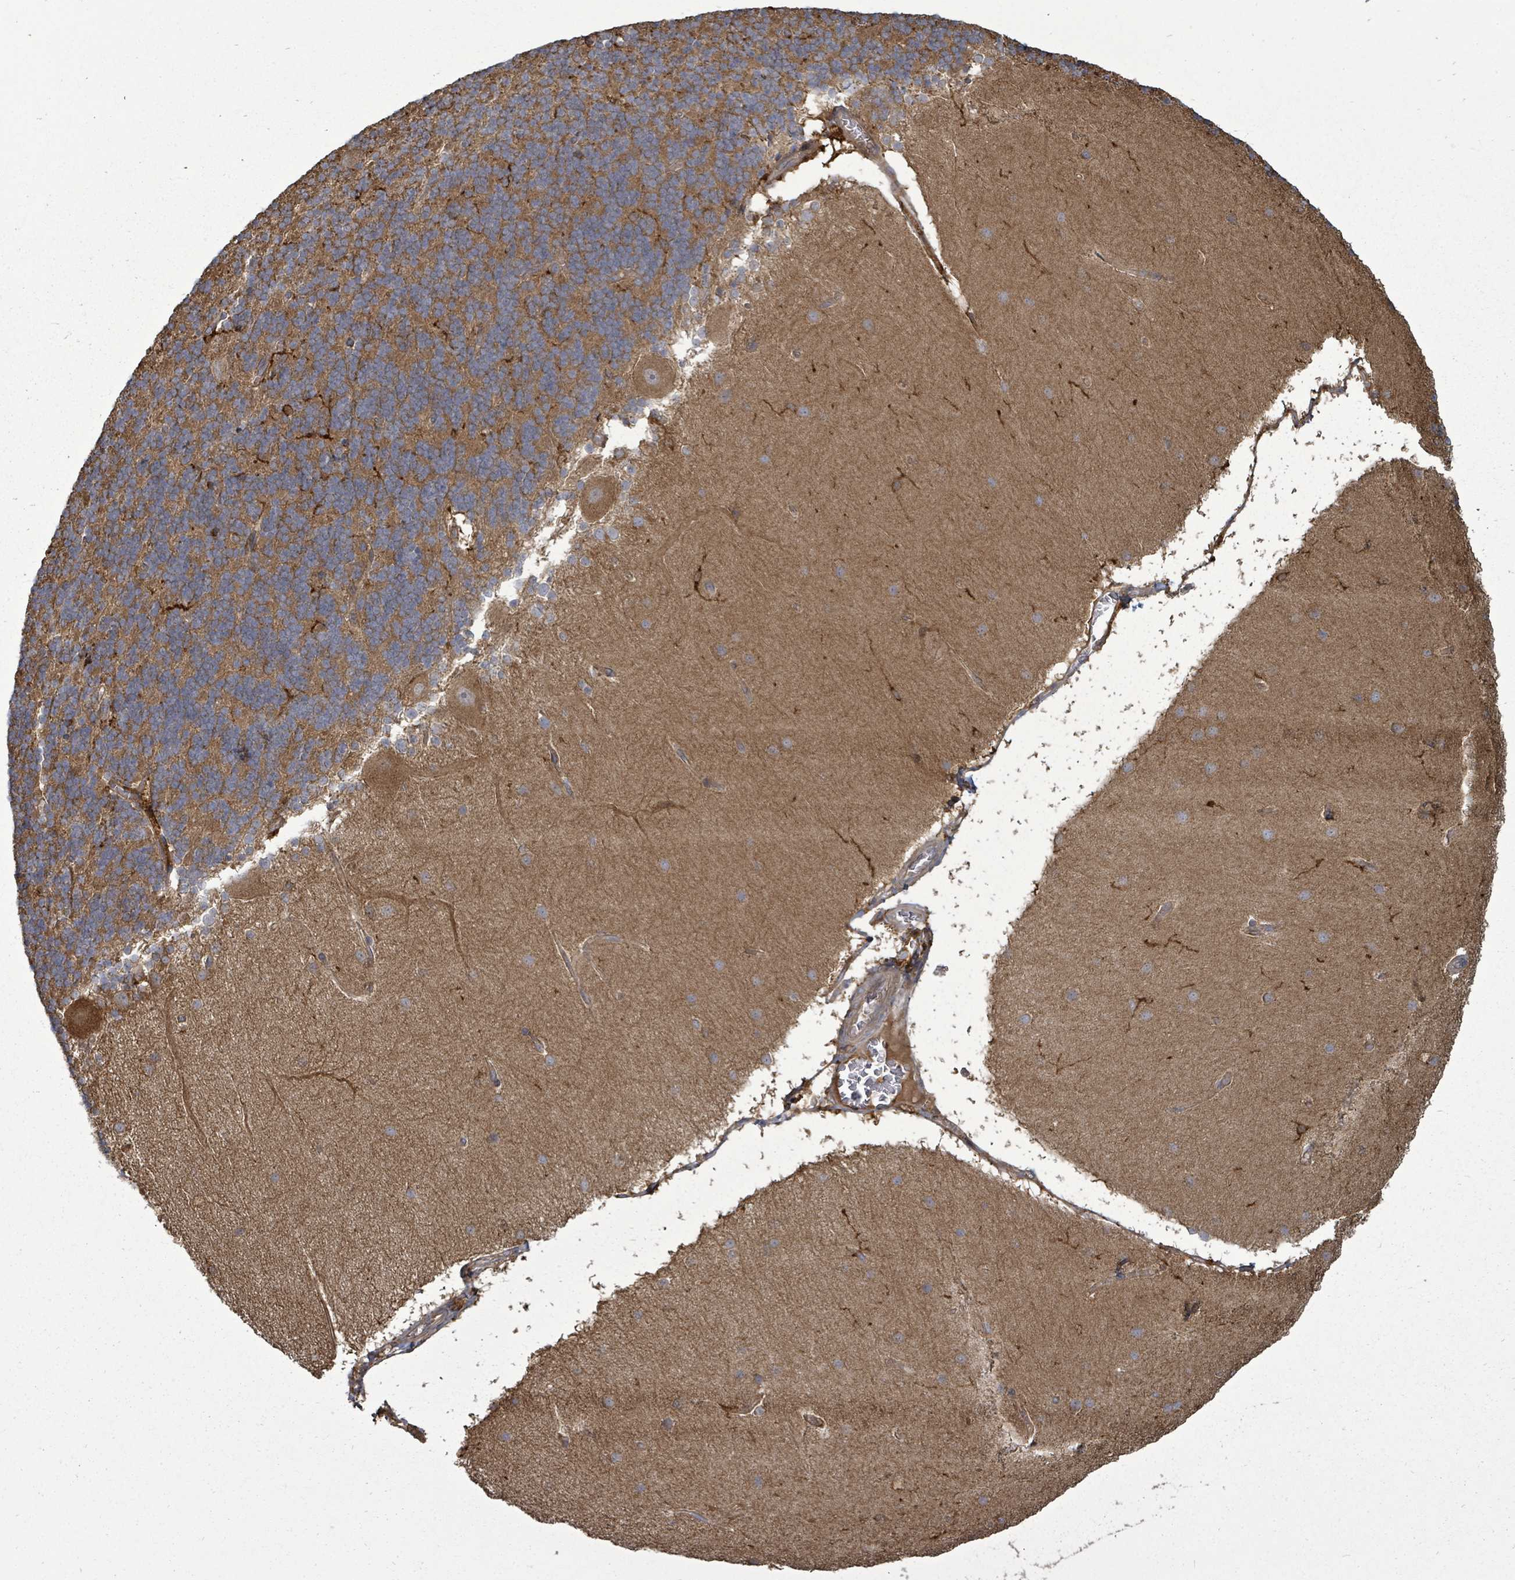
{"staining": {"intensity": "moderate", "quantity": "25%-75%", "location": "cytoplasmic/membranous"}, "tissue": "cerebellum", "cell_type": "Cells in granular layer", "image_type": "normal", "snomed": [{"axis": "morphology", "description": "Normal tissue, NOS"}, {"axis": "topography", "description": "Cerebellum"}], "caption": "Immunohistochemical staining of normal cerebellum reveals 25%-75% levels of moderate cytoplasmic/membranous protein staining in approximately 25%-75% of cells in granular layer. The staining was performed using DAB to visualize the protein expression in brown, while the nuclei were stained in blue with hematoxylin (Magnification: 20x).", "gene": "EIF3CL", "patient": {"sex": "female", "age": 54}}